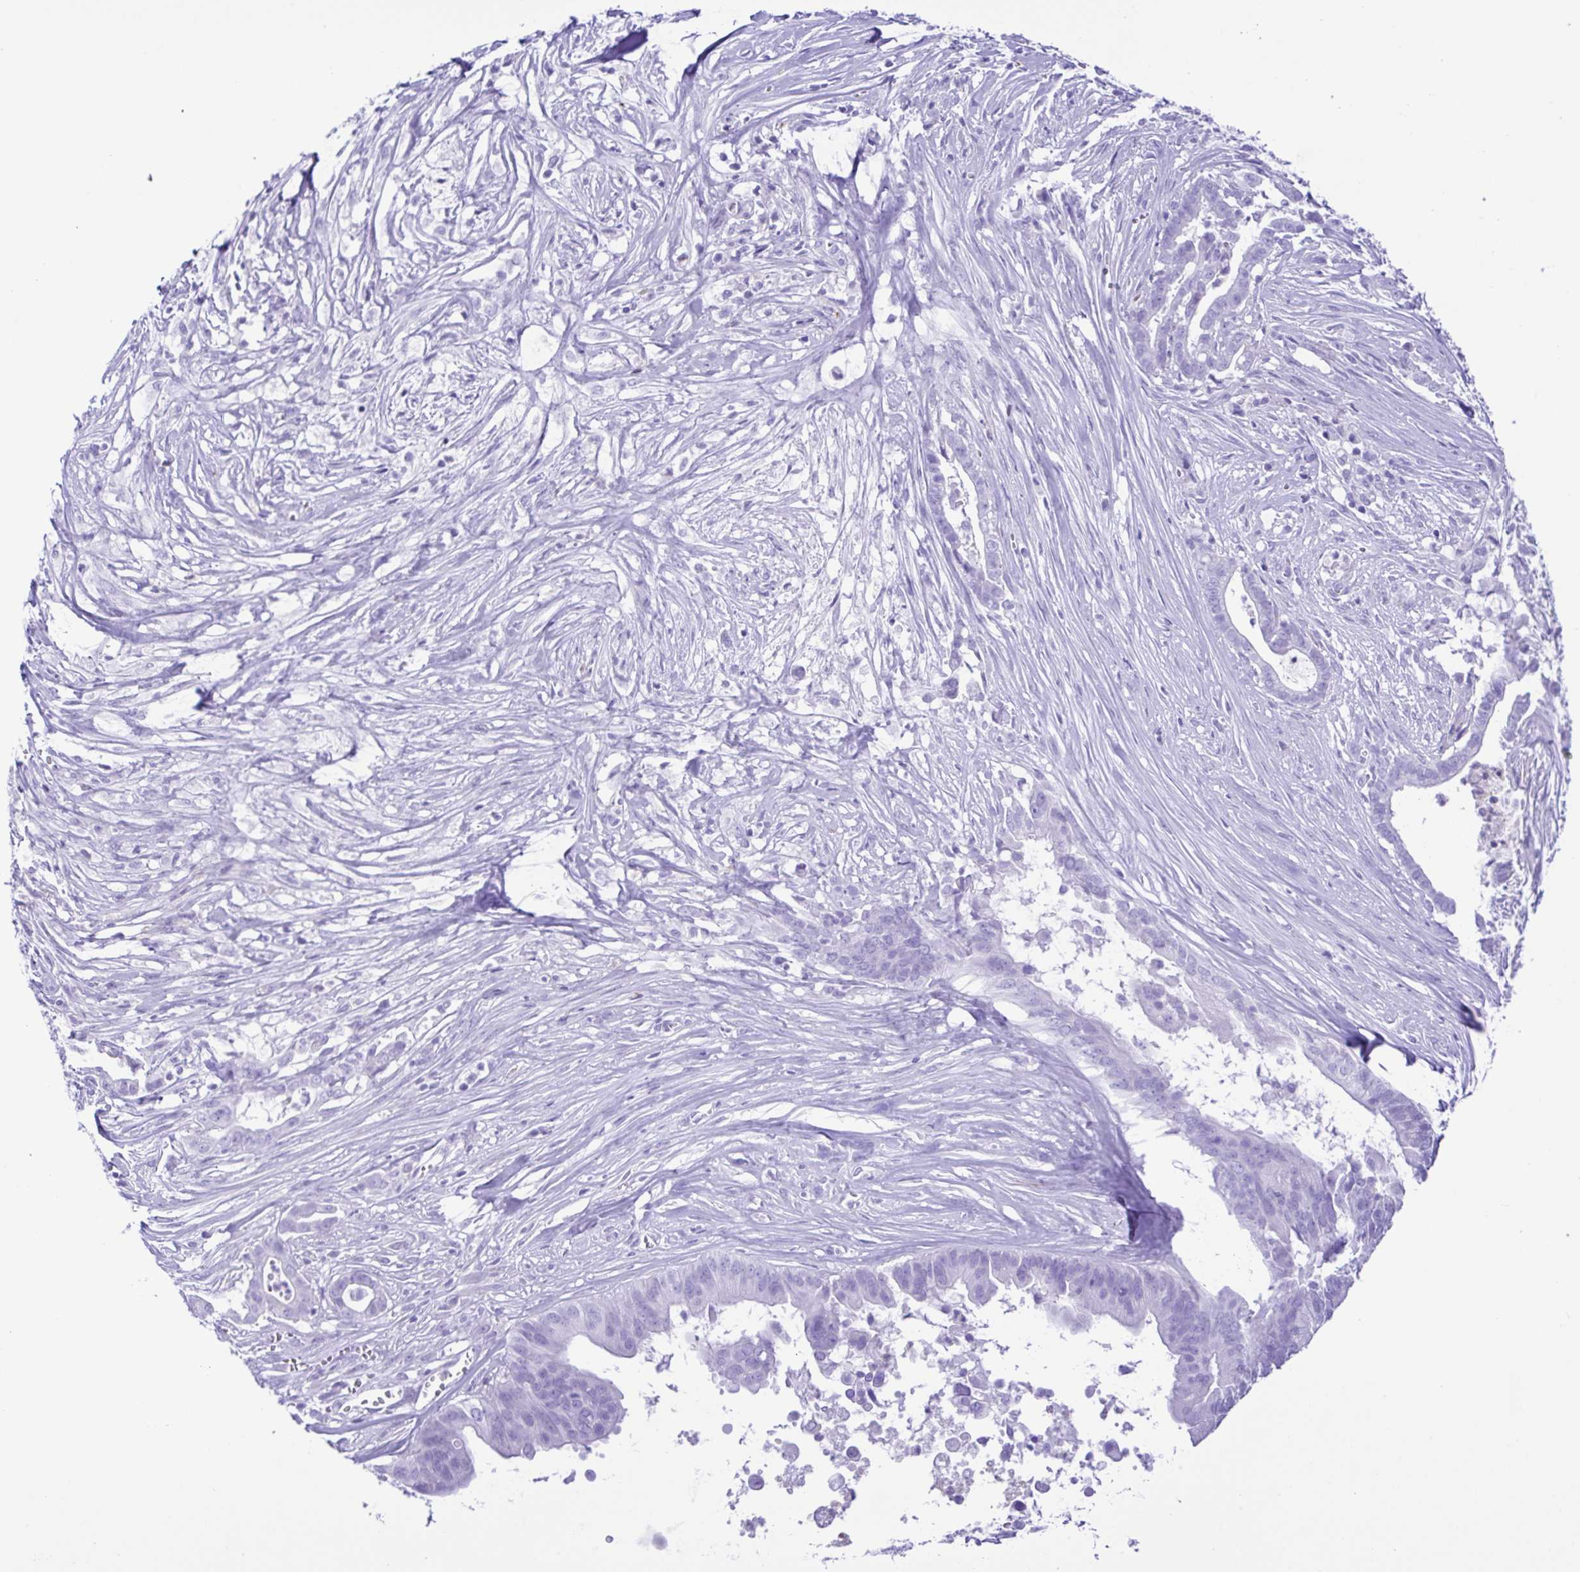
{"staining": {"intensity": "negative", "quantity": "none", "location": "none"}, "tissue": "pancreatic cancer", "cell_type": "Tumor cells", "image_type": "cancer", "snomed": [{"axis": "morphology", "description": "Adenocarcinoma, NOS"}, {"axis": "topography", "description": "Pancreas"}], "caption": "A high-resolution photomicrograph shows immunohistochemistry staining of pancreatic cancer (adenocarcinoma), which demonstrates no significant expression in tumor cells.", "gene": "GPR17", "patient": {"sex": "male", "age": 61}}